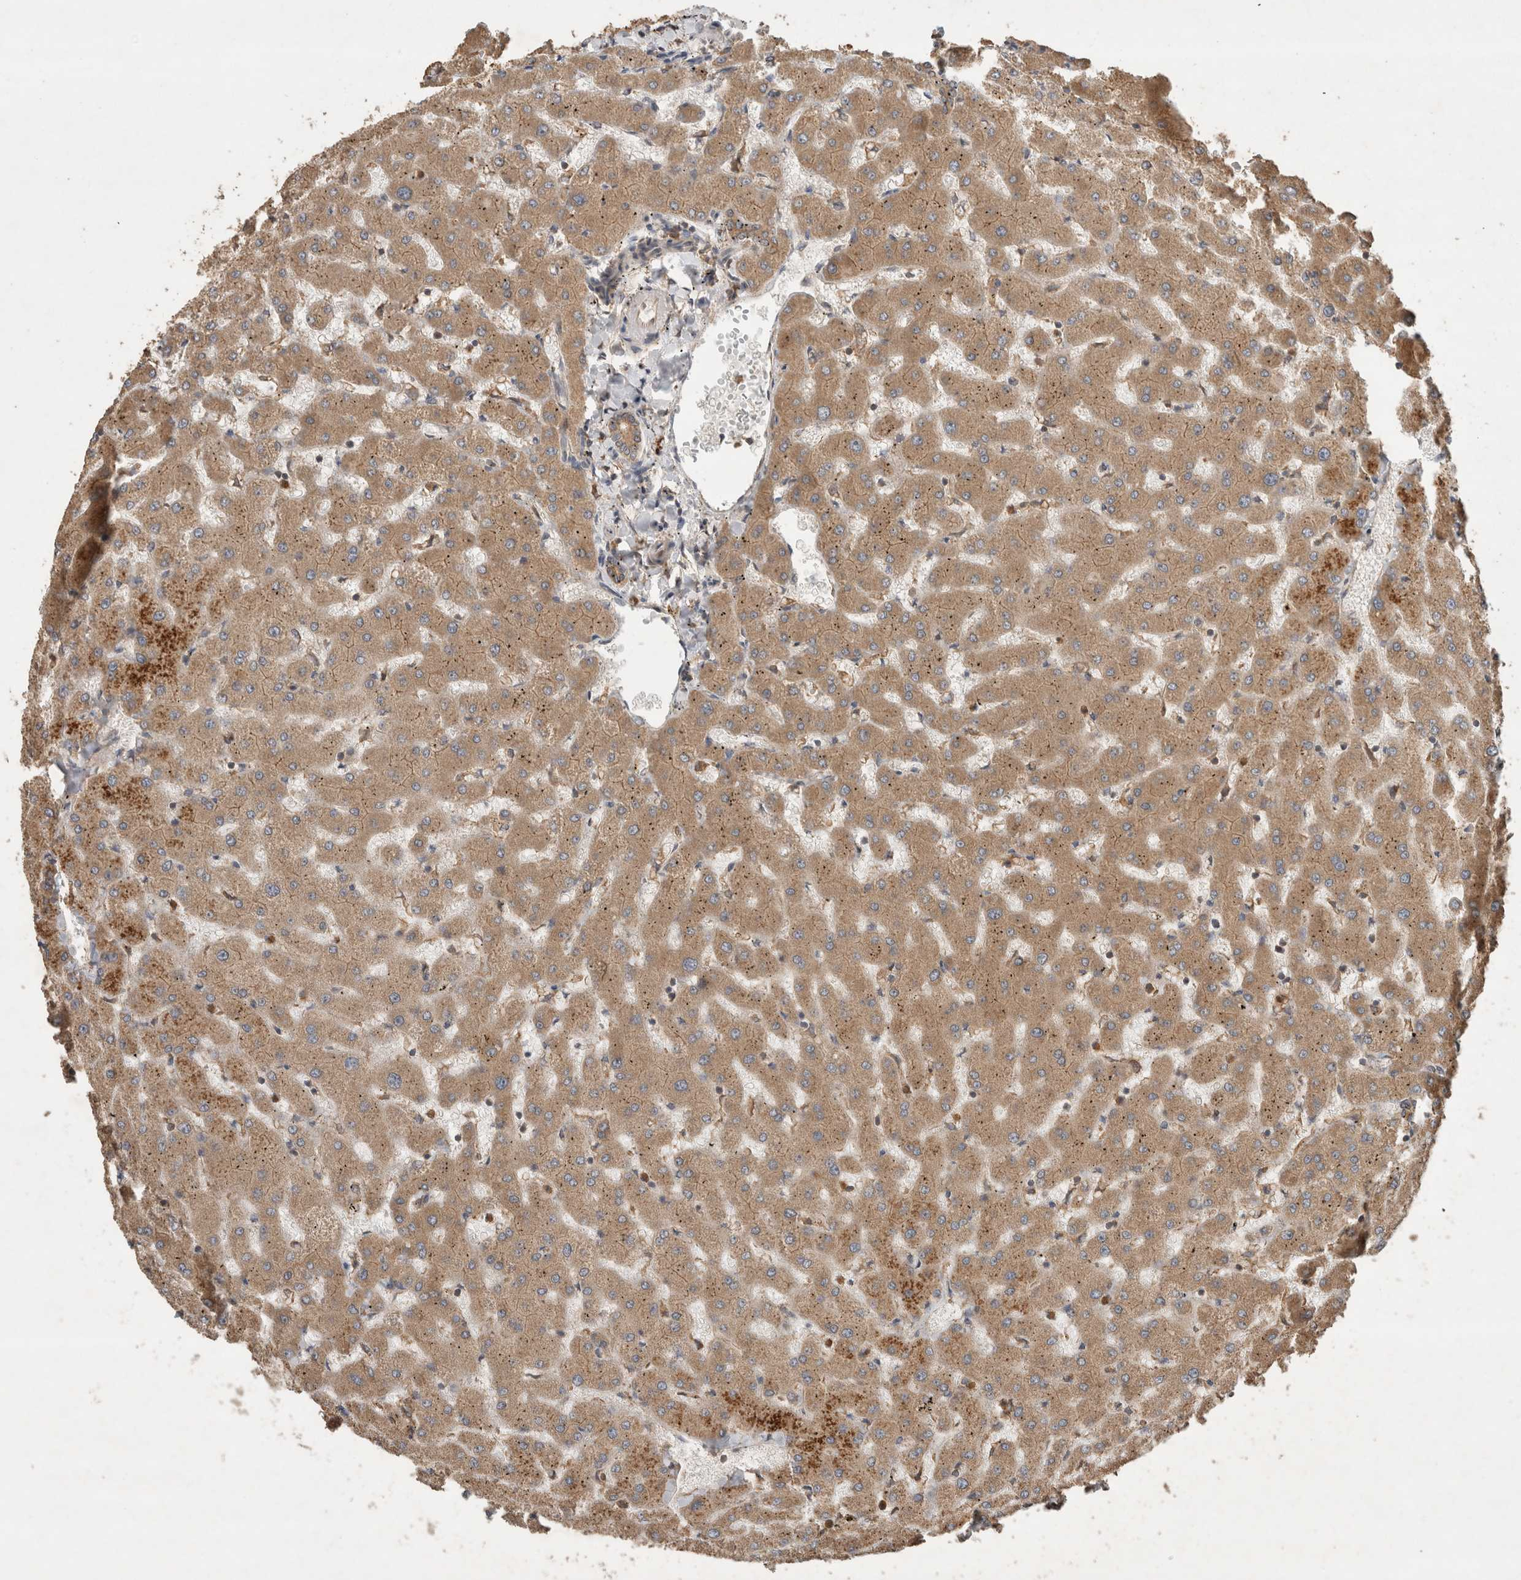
{"staining": {"intensity": "moderate", "quantity": ">75%", "location": "cytoplasmic/membranous"}, "tissue": "liver", "cell_type": "Cholangiocytes", "image_type": "normal", "snomed": [{"axis": "morphology", "description": "Normal tissue, NOS"}, {"axis": "topography", "description": "Liver"}], "caption": "There is medium levels of moderate cytoplasmic/membranous staining in cholangiocytes of unremarkable liver, as demonstrated by immunohistochemical staining (brown color).", "gene": "OTUD7B", "patient": {"sex": "female", "age": 63}}